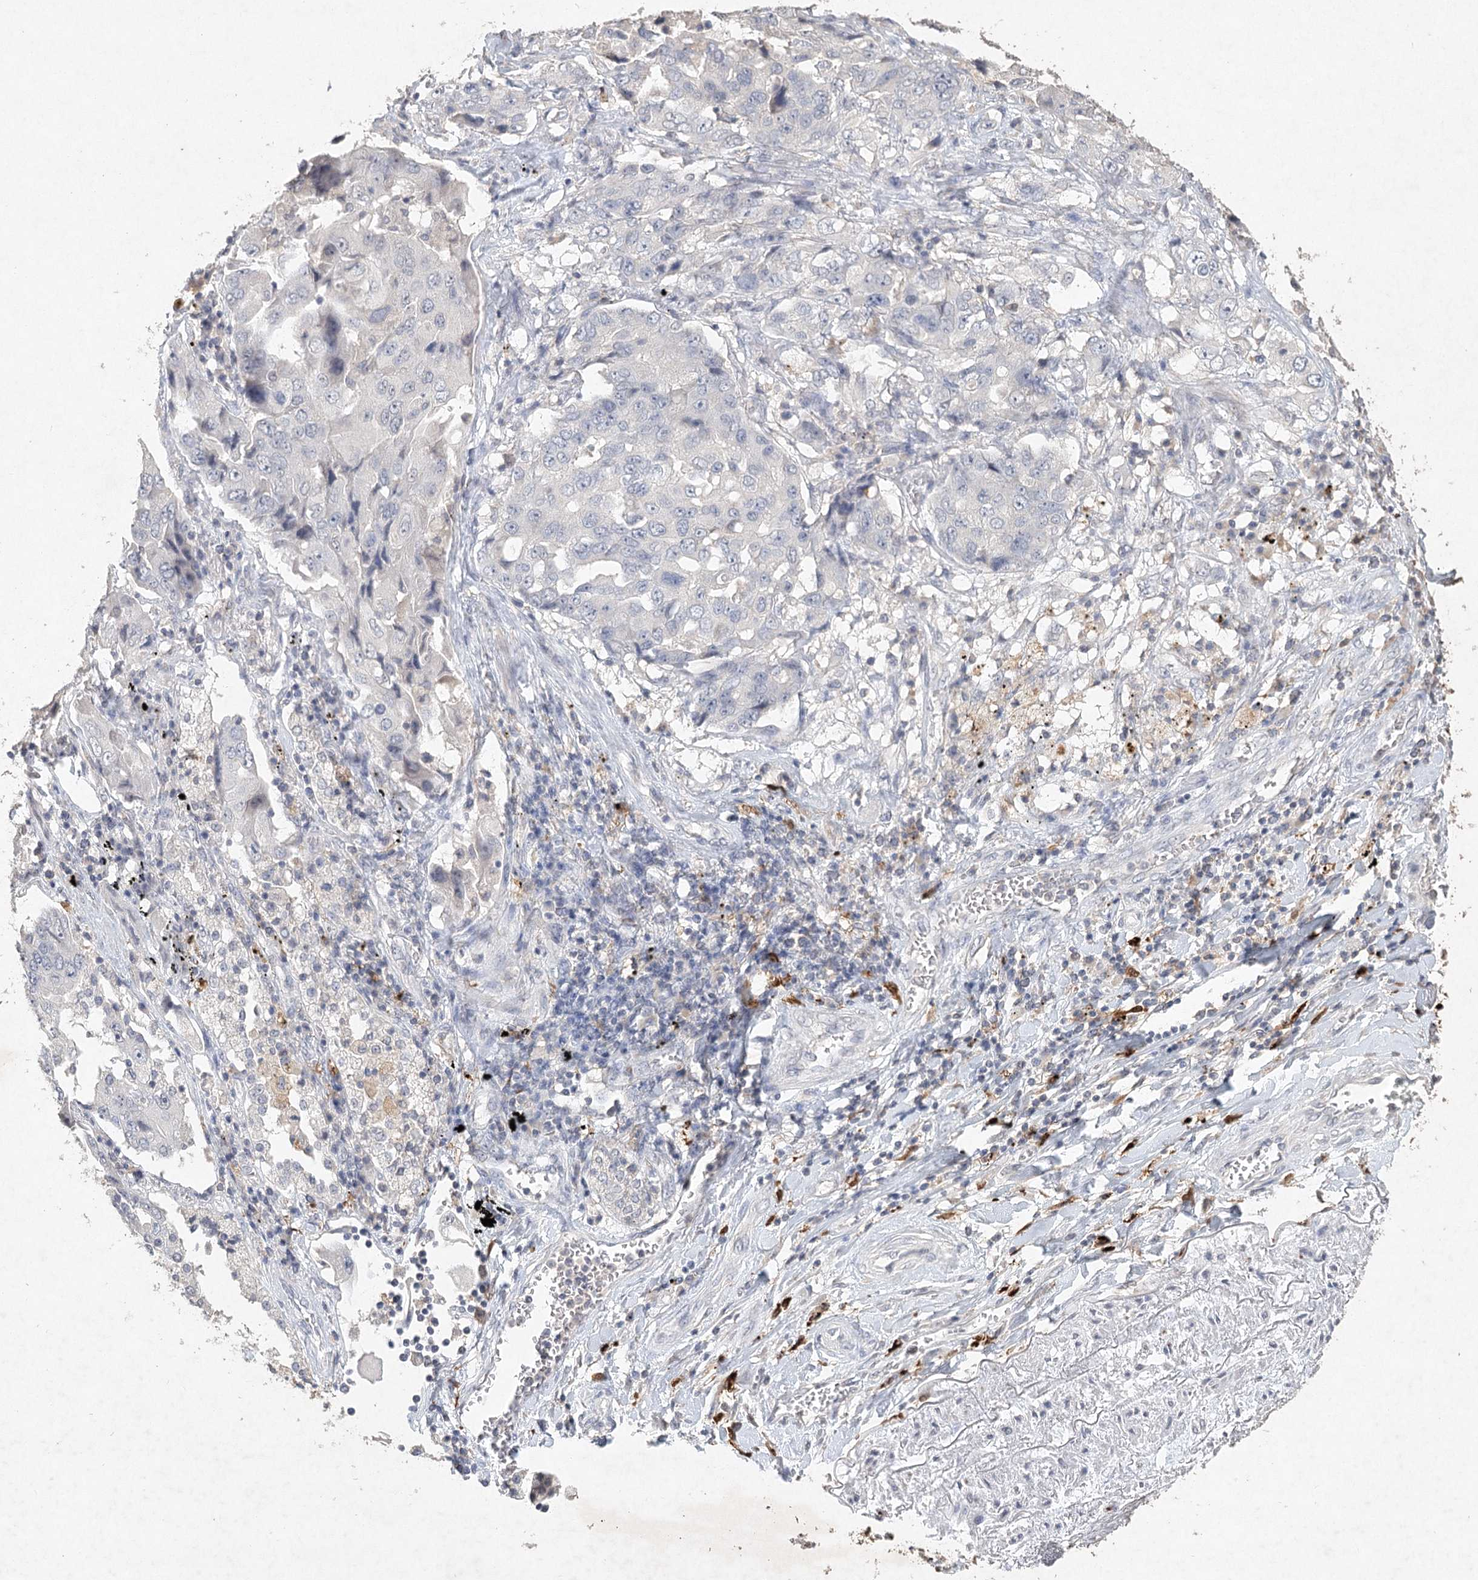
{"staining": {"intensity": "negative", "quantity": "none", "location": "none"}, "tissue": "lung cancer", "cell_type": "Tumor cells", "image_type": "cancer", "snomed": [{"axis": "morphology", "description": "Adenocarcinoma, NOS"}, {"axis": "topography", "description": "Lung"}], "caption": "Immunohistochemistry histopathology image of neoplastic tissue: lung cancer (adenocarcinoma) stained with DAB exhibits no significant protein staining in tumor cells. Nuclei are stained in blue.", "gene": "ARSI", "patient": {"sex": "female", "age": 65}}